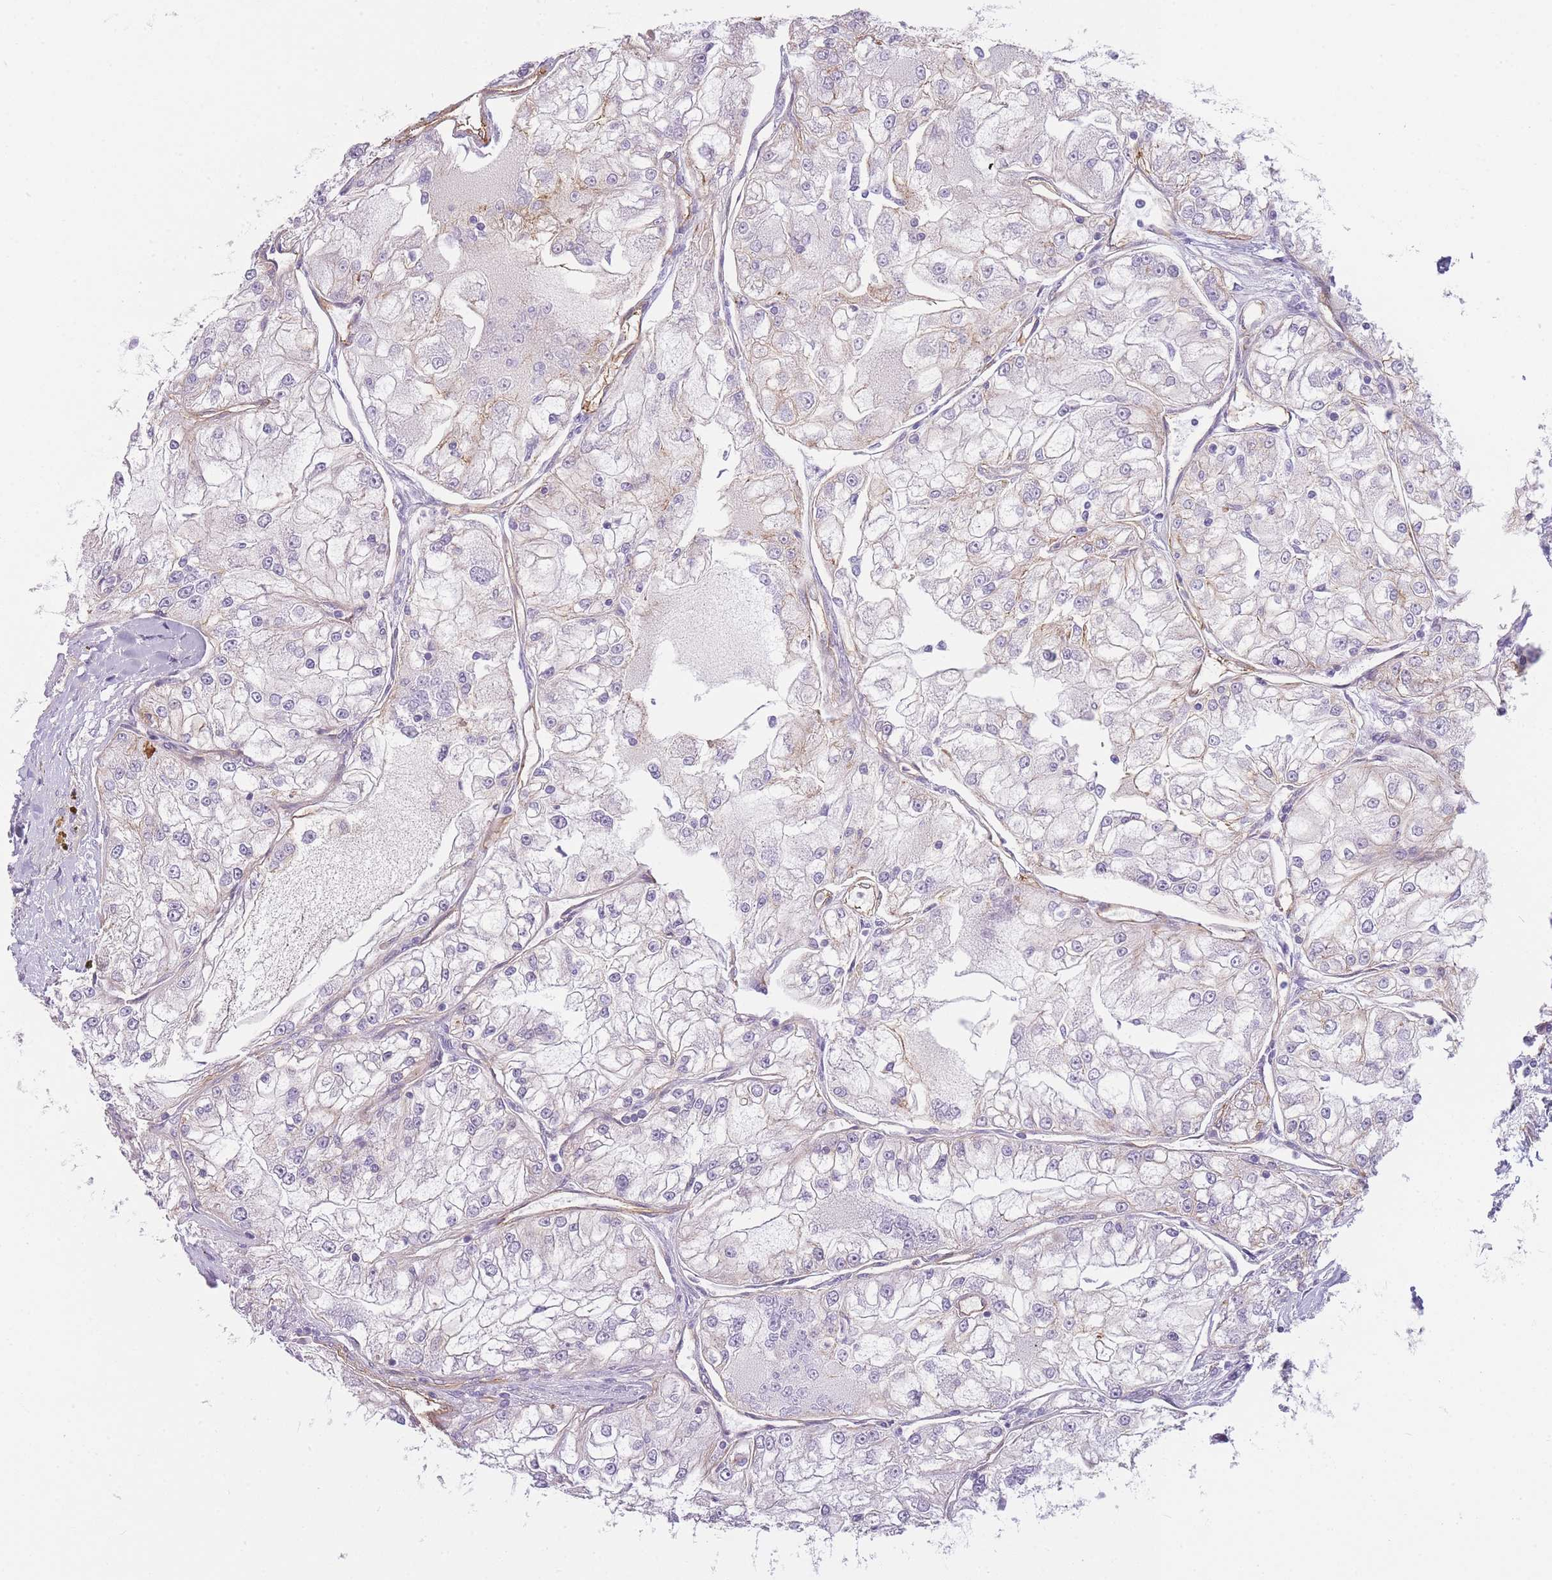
{"staining": {"intensity": "negative", "quantity": "none", "location": "none"}, "tissue": "renal cancer", "cell_type": "Tumor cells", "image_type": "cancer", "snomed": [{"axis": "morphology", "description": "Adenocarcinoma, NOS"}, {"axis": "topography", "description": "Kidney"}], "caption": "Immunohistochemistry of renal adenocarcinoma displays no staining in tumor cells.", "gene": "SLC7A6", "patient": {"sex": "female", "age": 72}}